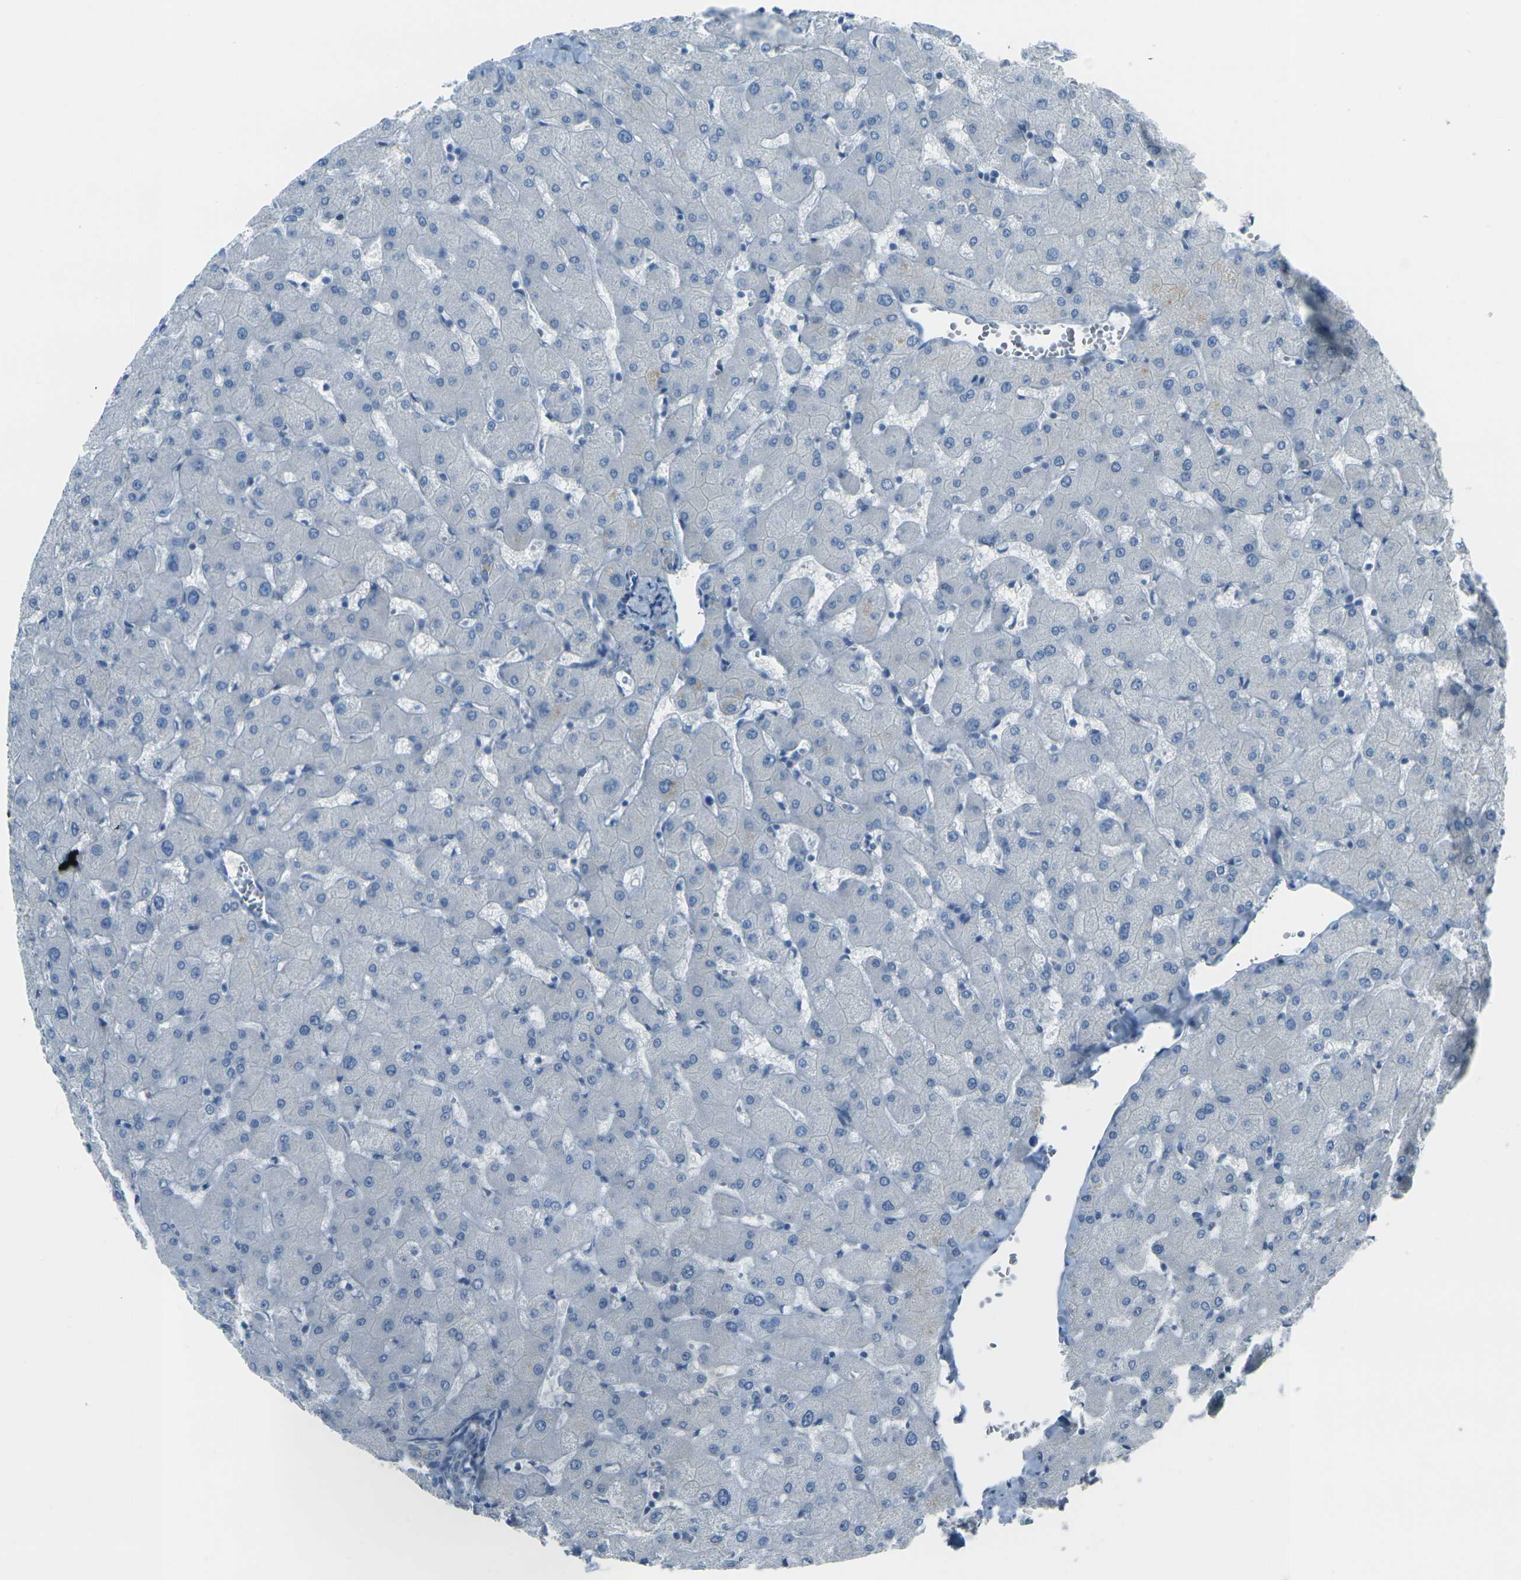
{"staining": {"intensity": "moderate", "quantity": "25%-75%", "location": "cytoplasmic/membranous"}, "tissue": "liver", "cell_type": "Cholangiocytes", "image_type": "normal", "snomed": [{"axis": "morphology", "description": "Normal tissue, NOS"}, {"axis": "topography", "description": "Liver"}], "caption": "Human liver stained with a brown dye shows moderate cytoplasmic/membranous positive positivity in about 25%-75% of cholangiocytes.", "gene": "ANKRD46", "patient": {"sex": "female", "age": 63}}